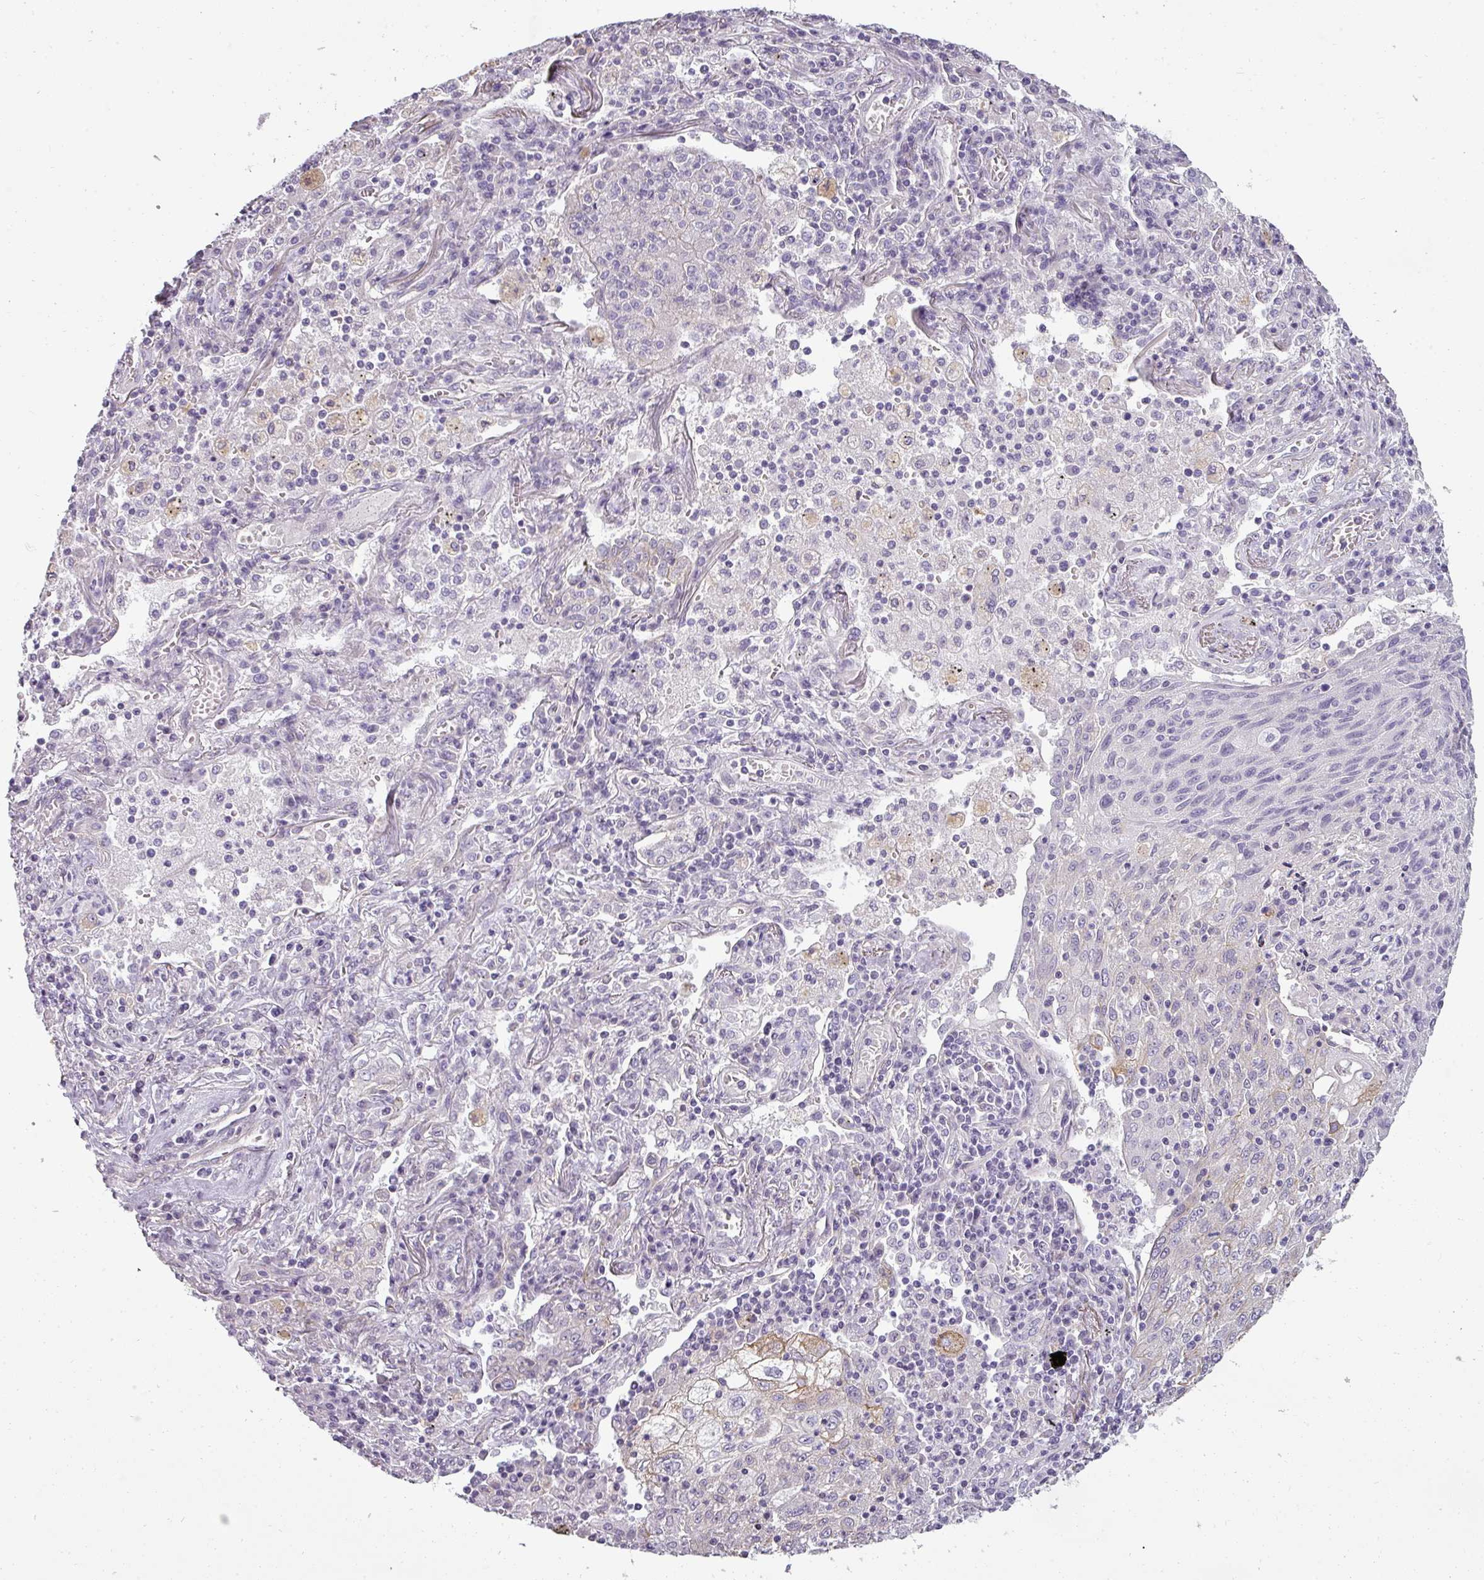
{"staining": {"intensity": "negative", "quantity": "none", "location": "none"}, "tissue": "lung cancer", "cell_type": "Tumor cells", "image_type": "cancer", "snomed": [{"axis": "morphology", "description": "Squamous cell carcinoma, NOS"}, {"axis": "topography", "description": "Lung"}], "caption": "Tumor cells are negative for brown protein staining in squamous cell carcinoma (lung).", "gene": "ASB1", "patient": {"sex": "female", "age": 66}}